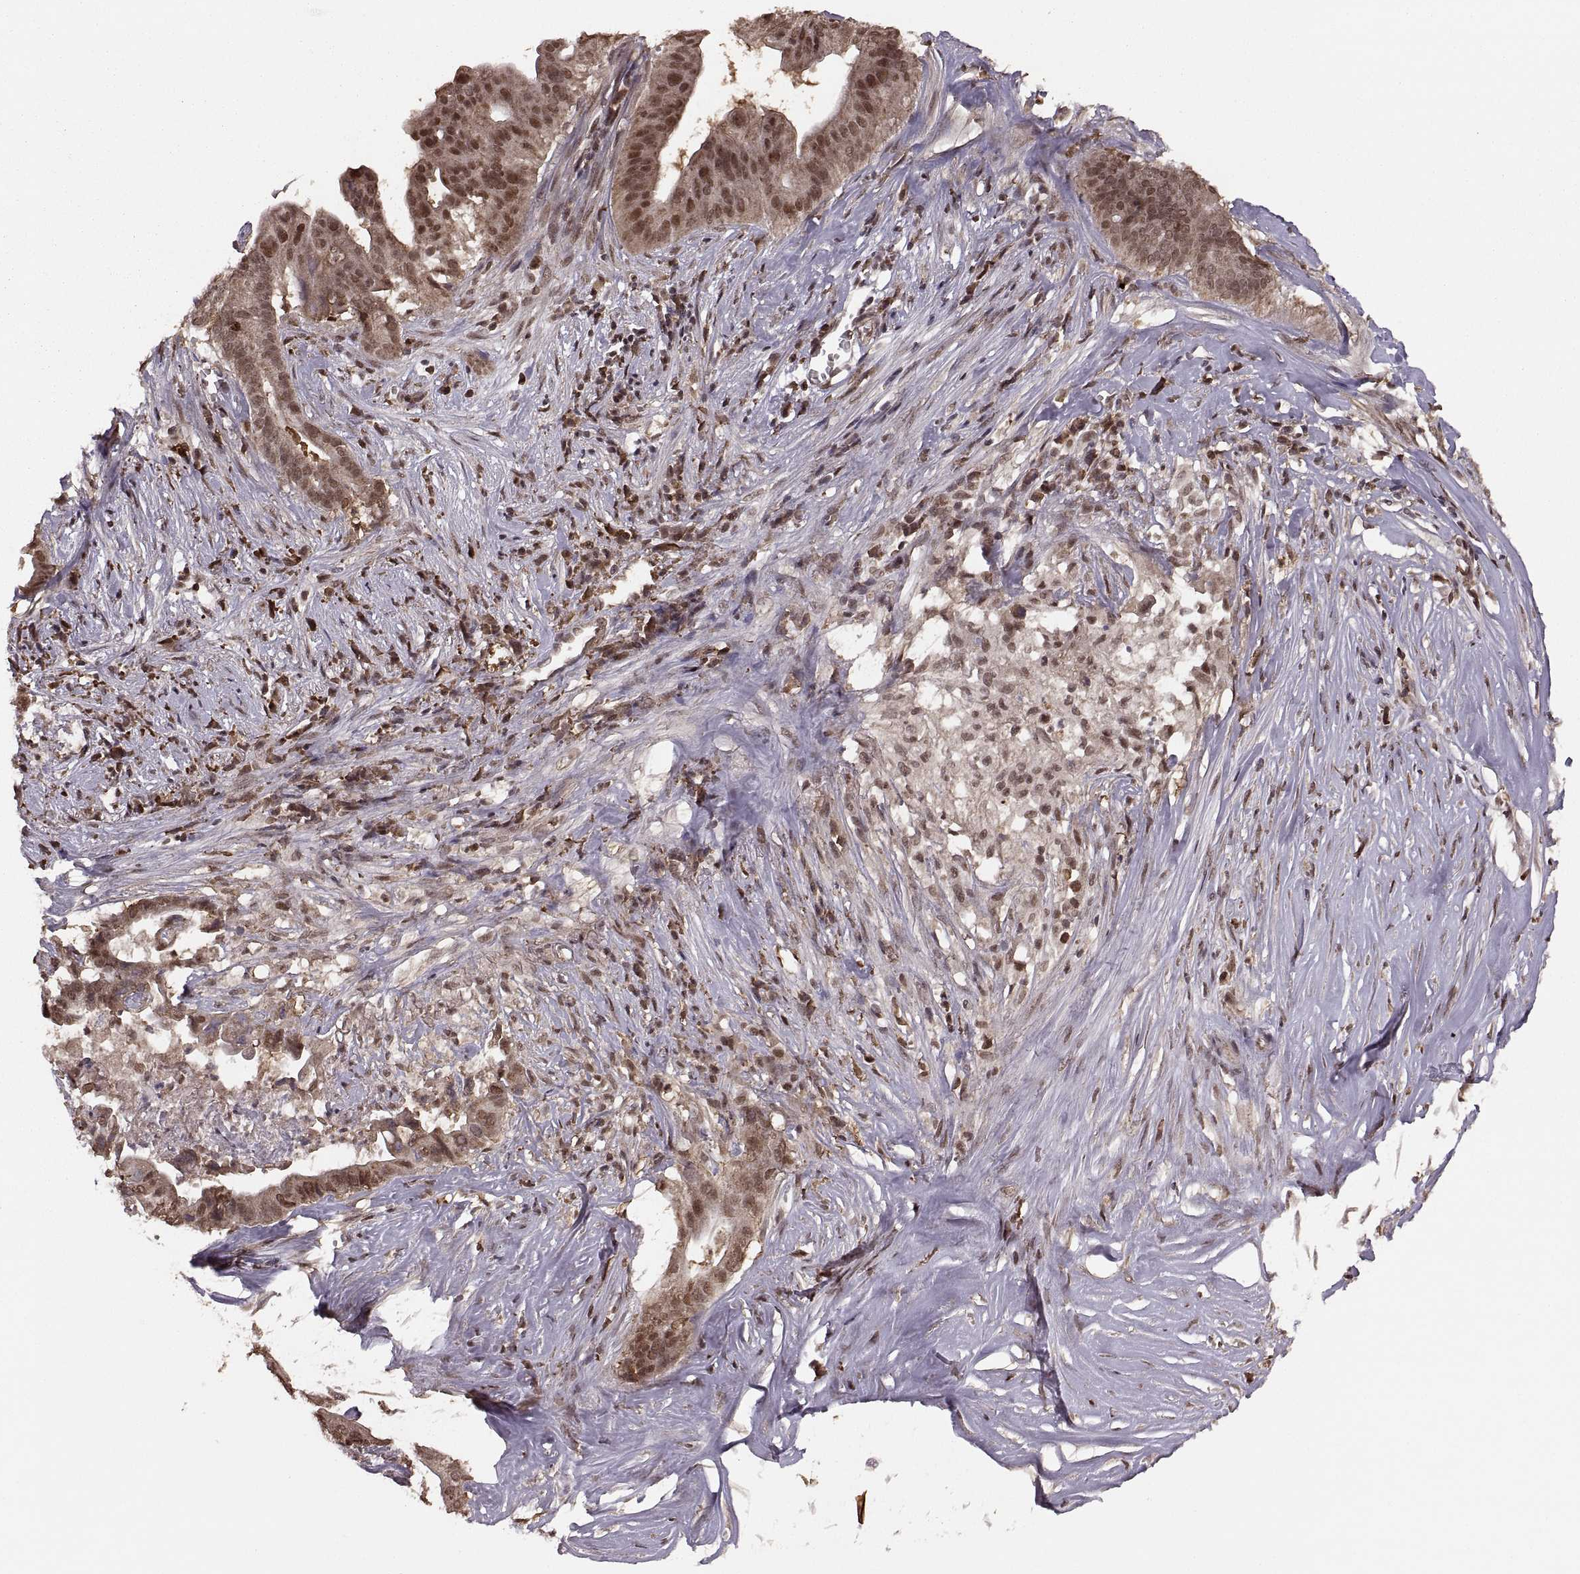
{"staining": {"intensity": "weak", "quantity": "25%-75%", "location": "cytoplasmic/membranous,nuclear"}, "tissue": "pancreatic cancer", "cell_type": "Tumor cells", "image_type": "cancer", "snomed": [{"axis": "morphology", "description": "Adenocarcinoma, NOS"}, {"axis": "topography", "description": "Pancreas"}], "caption": "Immunohistochemistry (IHC) (DAB) staining of human pancreatic cancer (adenocarcinoma) reveals weak cytoplasmic/membranous and nuclear protein staining in about 25%-75% of tumor cells.", "gene": "RFT1", "patient": {"sex": "male", "age": 61}}